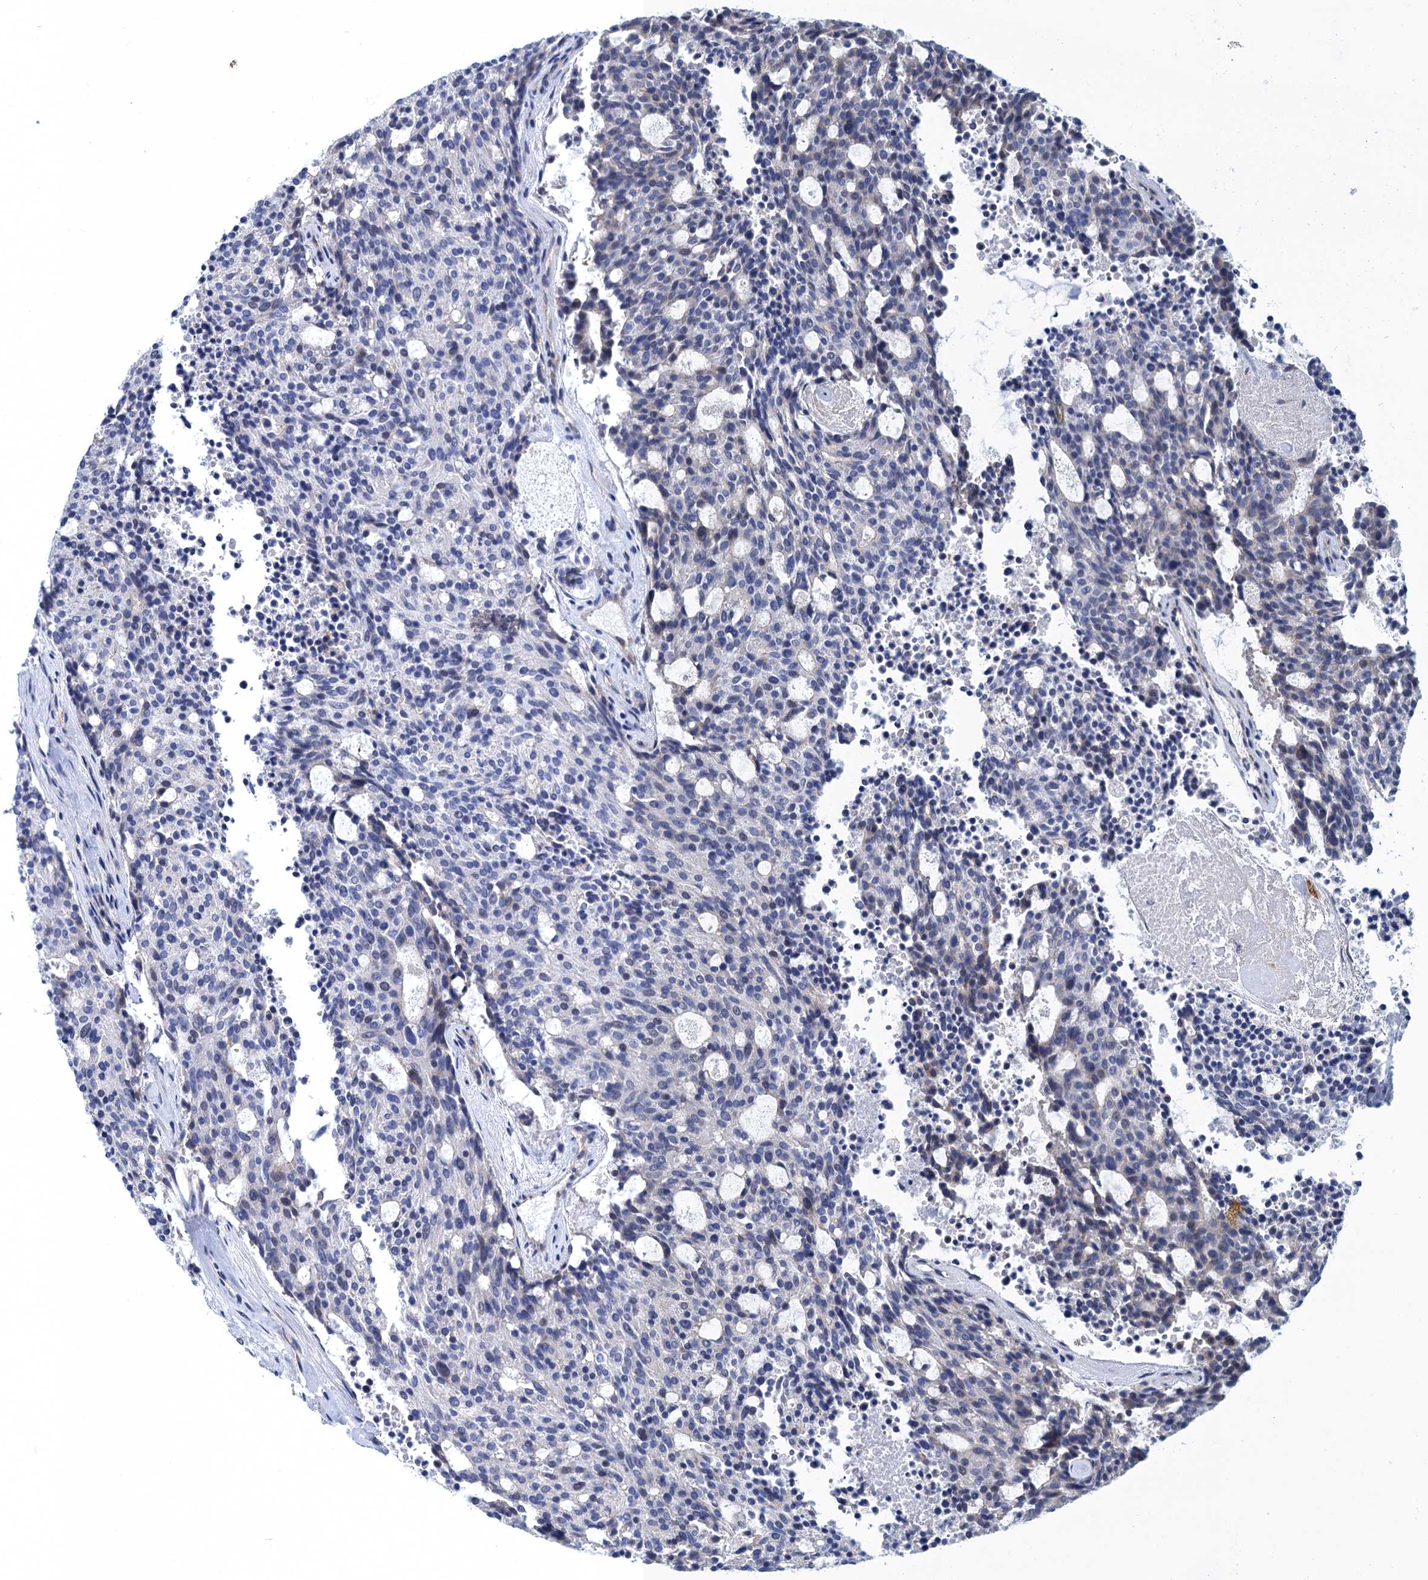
{"staining": {"intensity": "negative", "quantity": "none", "location": "none"}, "tissue": "carcinoid", "cell_type": "Tumor cells", "image_type": "cancer", "snomed": [{"axis": "morphology", "description": "Carcinoid, malignant, NOS"}, {"axis": "topography", "description": "Pancreas"}], "caption": "Immunohistochemistry (IHC) photomicrograph of malignant carcinoid stained for a protein (brown), which demonstrates no staining in tumor cells.", "gene": "DNHD1", "patient": {"sex": "female", "age": 54}}